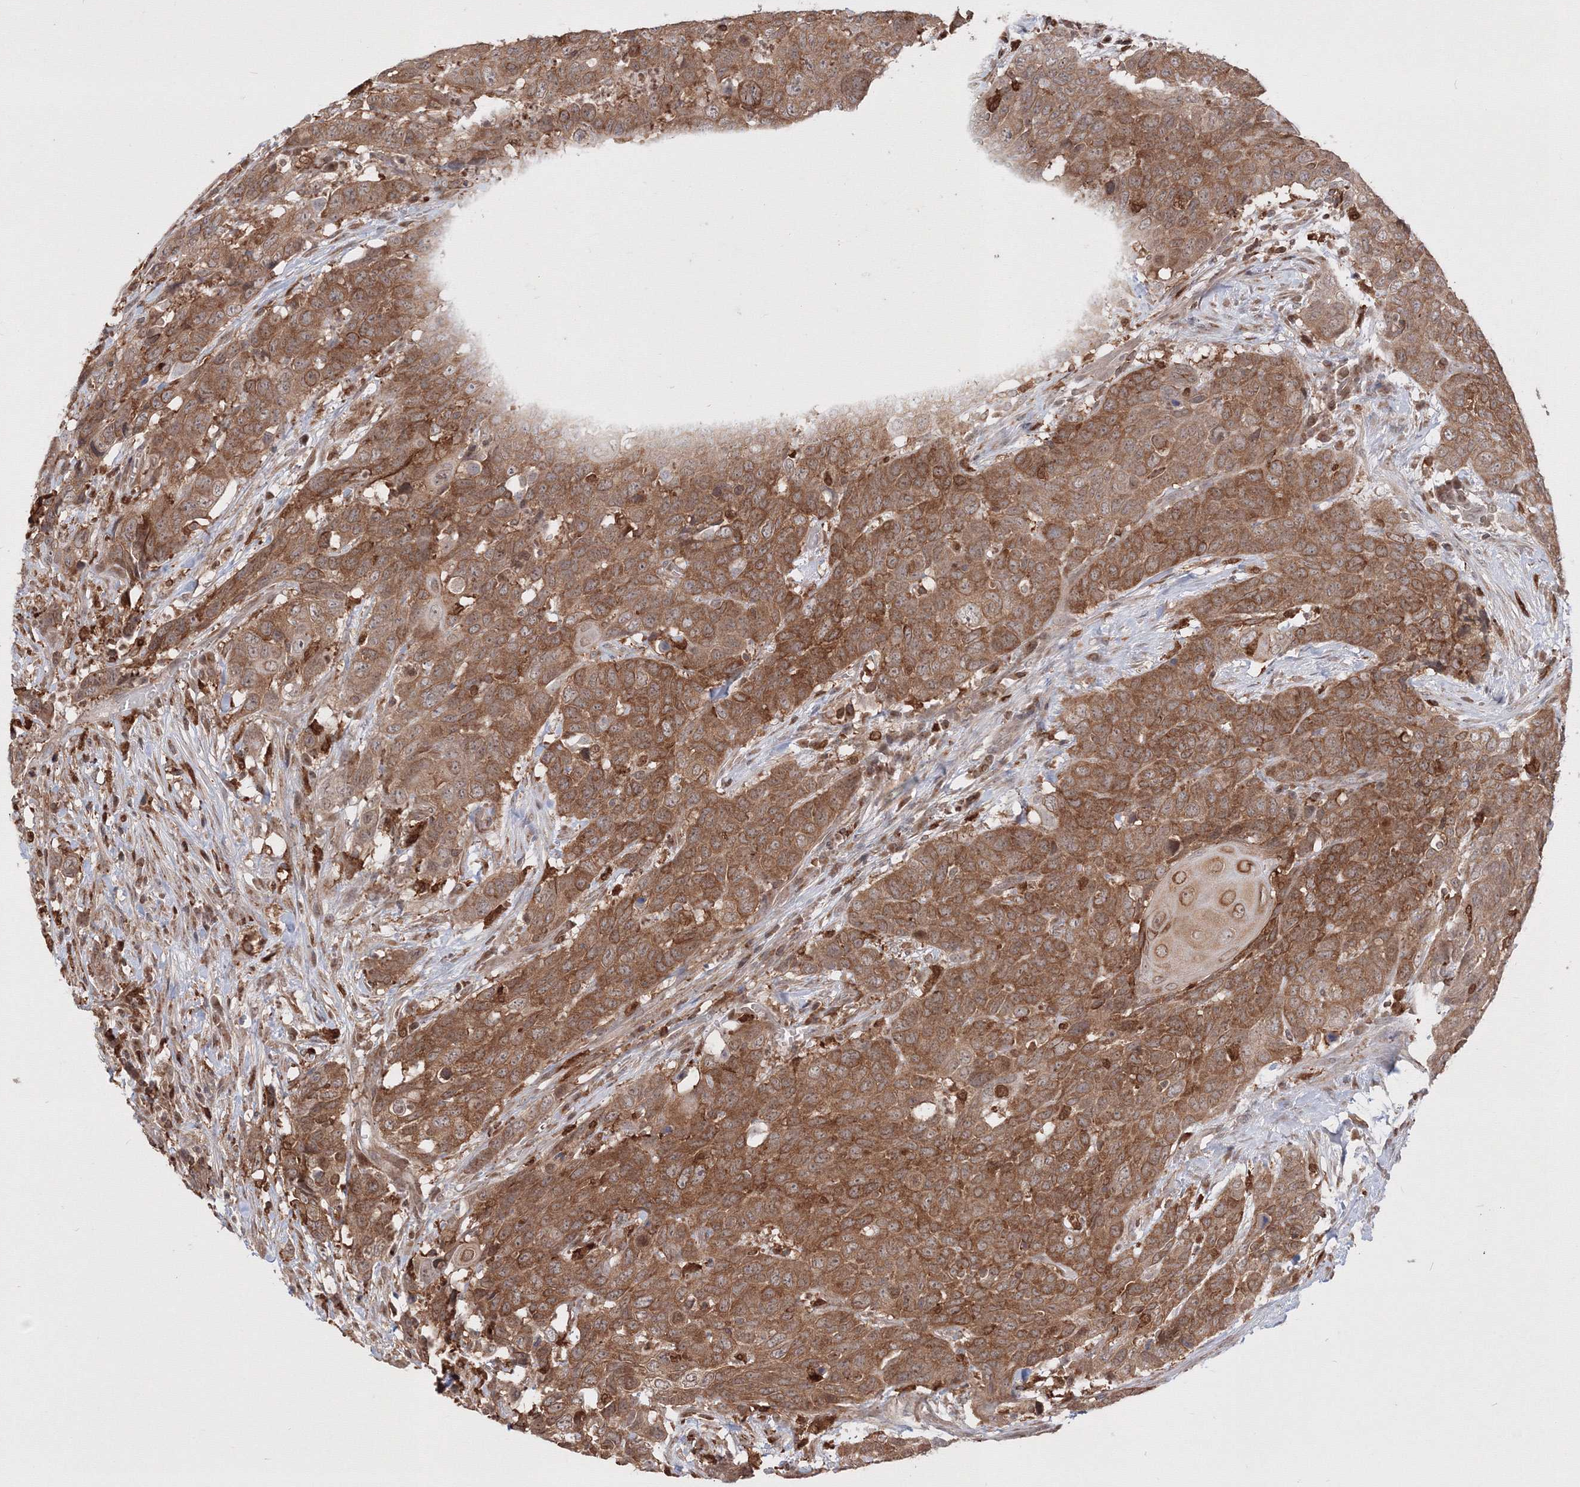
{"staining": {"intensity": "moderate", "quantity": ">75%", "location": "cytoplasmic/membranous"}, "tissue": "head and neck cancer", "cell_type": "Tumor cells", "image_type": "cancer", "snomed": [{"axis": "morphology", "description": "Squamous cell carcinoma, NOS"}, {"axis": "topography", "description": "Head-Neck"}], "caption": "Moderate cytoplasmic/membranous positivity is present in about >75% of tumor cells in head and neck squamous cell carcinoma. (IHC, brightfield microscopy, high magnification).", "gene": "TMEM50B", "patient": {"sex": "male", "age": 66}}